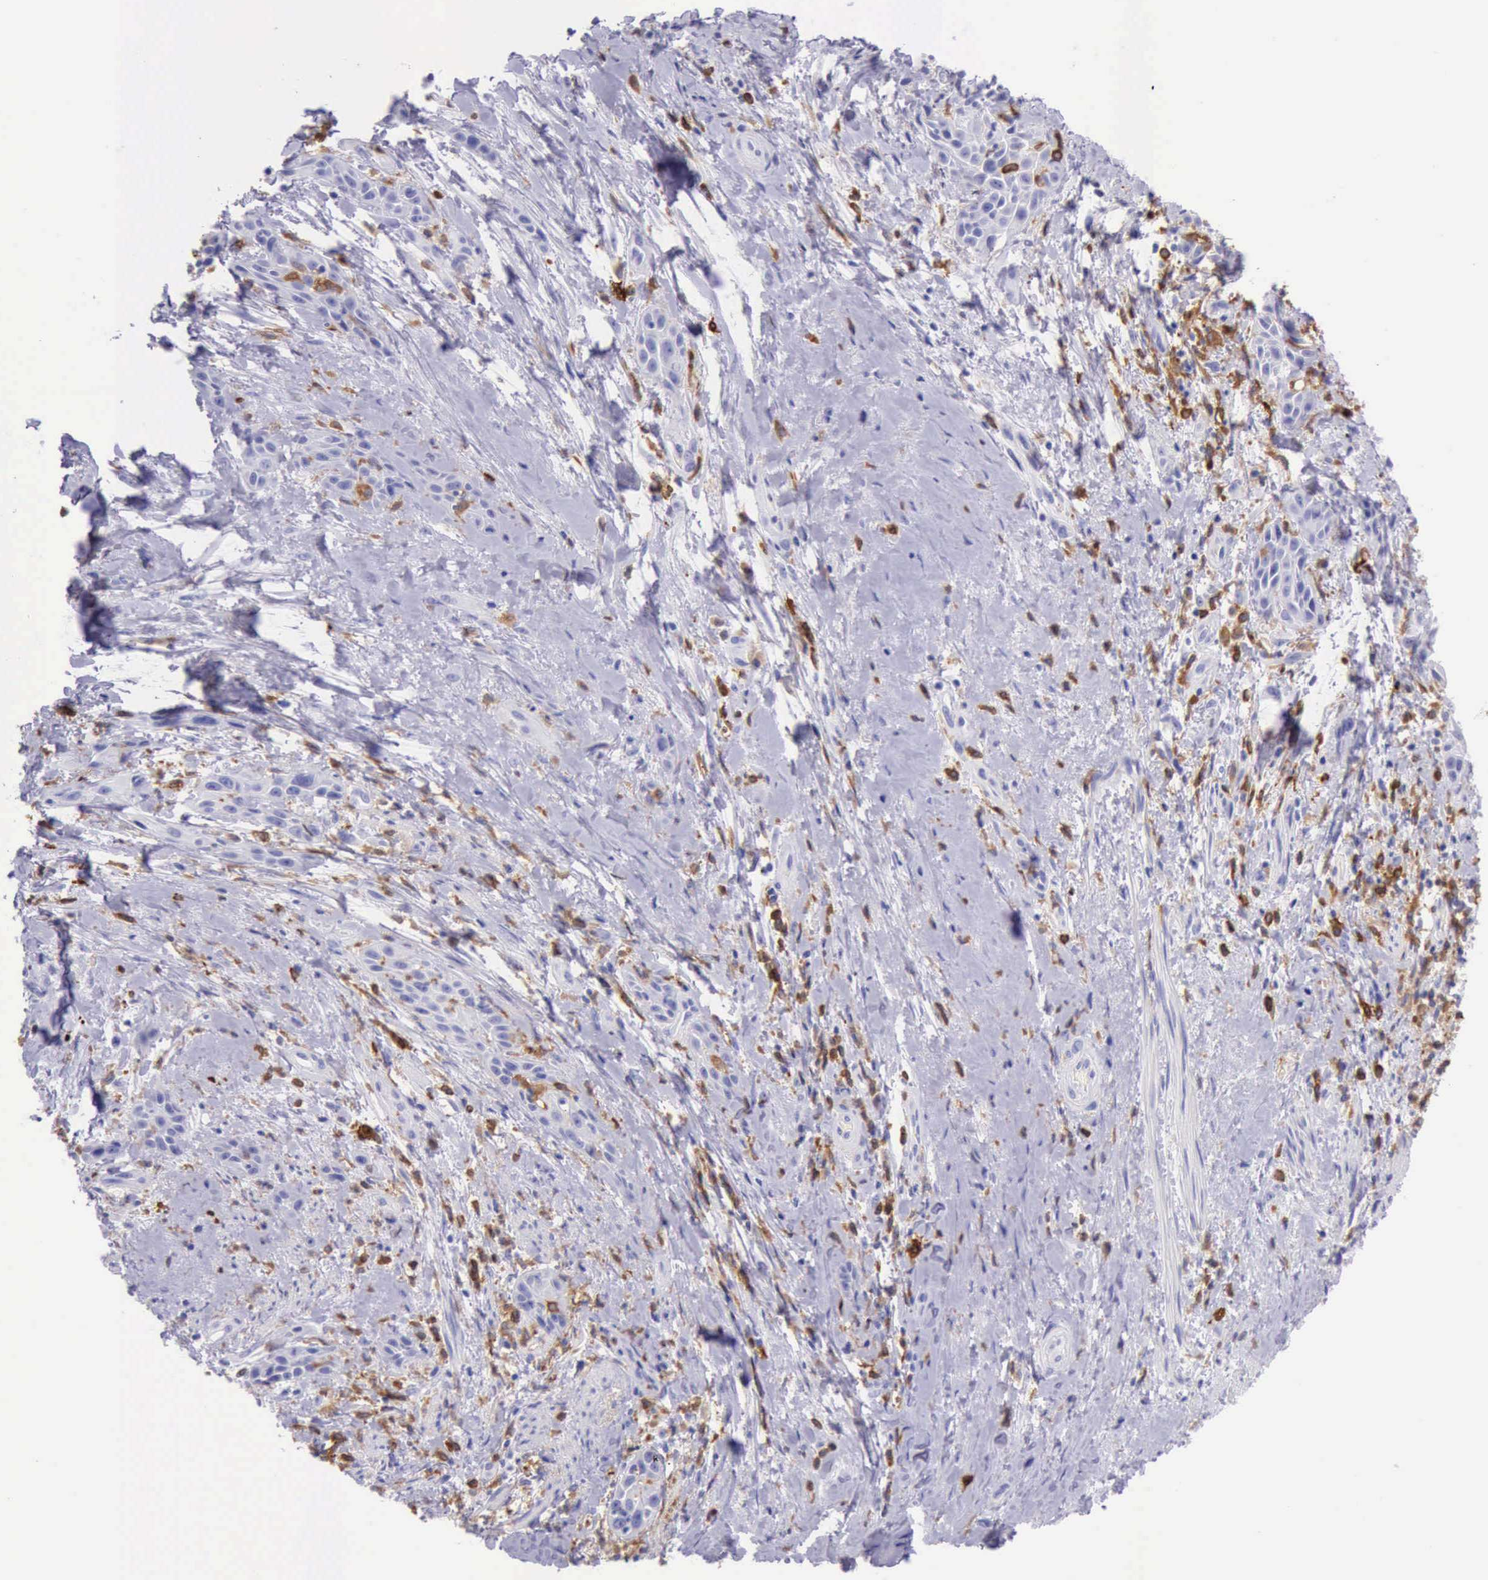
{"staining": {"intensity": "negative", "quantity": "none", "location": "none"}, "tissue": "skin cancer", "cell_type": "Tumor cells", "image_type": "cancer", "snomed": [{"axis": "morphology", "description": "Squamous cell carcinoma, NOS"}, {"axis": "topography", "description": "Skin"}, {"axis": "topography", "description": "Anal"}], "caption": "Immunohistochemistry (IHC) micrograph of neoplastic tissue: human skin squamous cell carcinoma stained with DAB reveals no significant protein expression in tumor cells.", "gene": "BTK", "patient": {"sex": "male", "age": 64}}